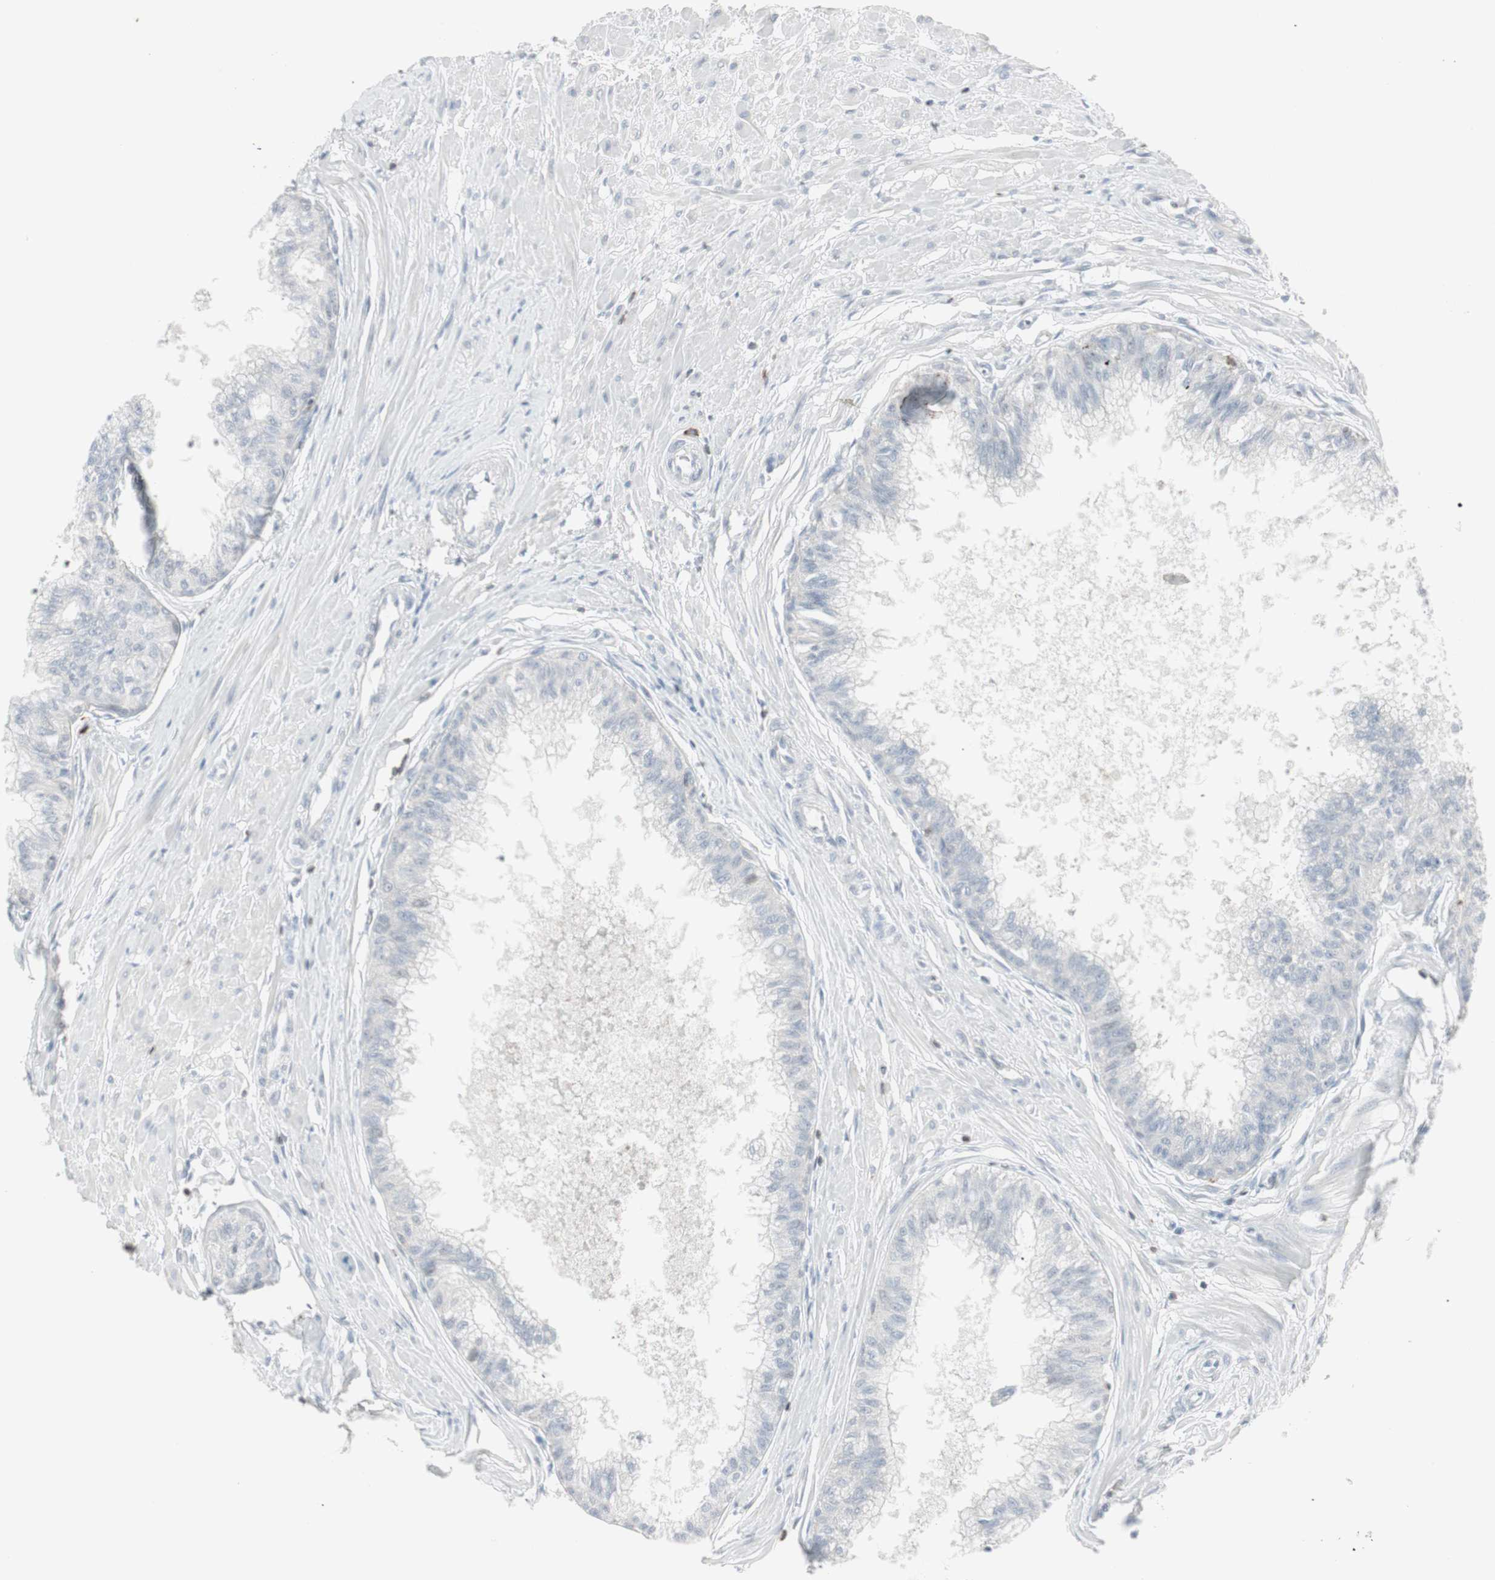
{"staining": {"intensity": "negative", "quantity": "none", "location": "none"}, "tissue": "prostate", "cell_type": "Glandular cells", "image_type": "normal", "snomed": [{"axis": "morphology", "description": "Normal tissue, NOS"}, {"axis": "topography", "description": "Prostate"}, {"axis": "topography", "description": "Seminal veicle"}], "caption": "IHC image of benign prostate: human prostate stained with DAB (3,3'-diaminobenzidine) exhibits no significant protein positivity in glandular cells.", "gene": "MAP4K4", "patient": {"sex": "male", "age": 60}}